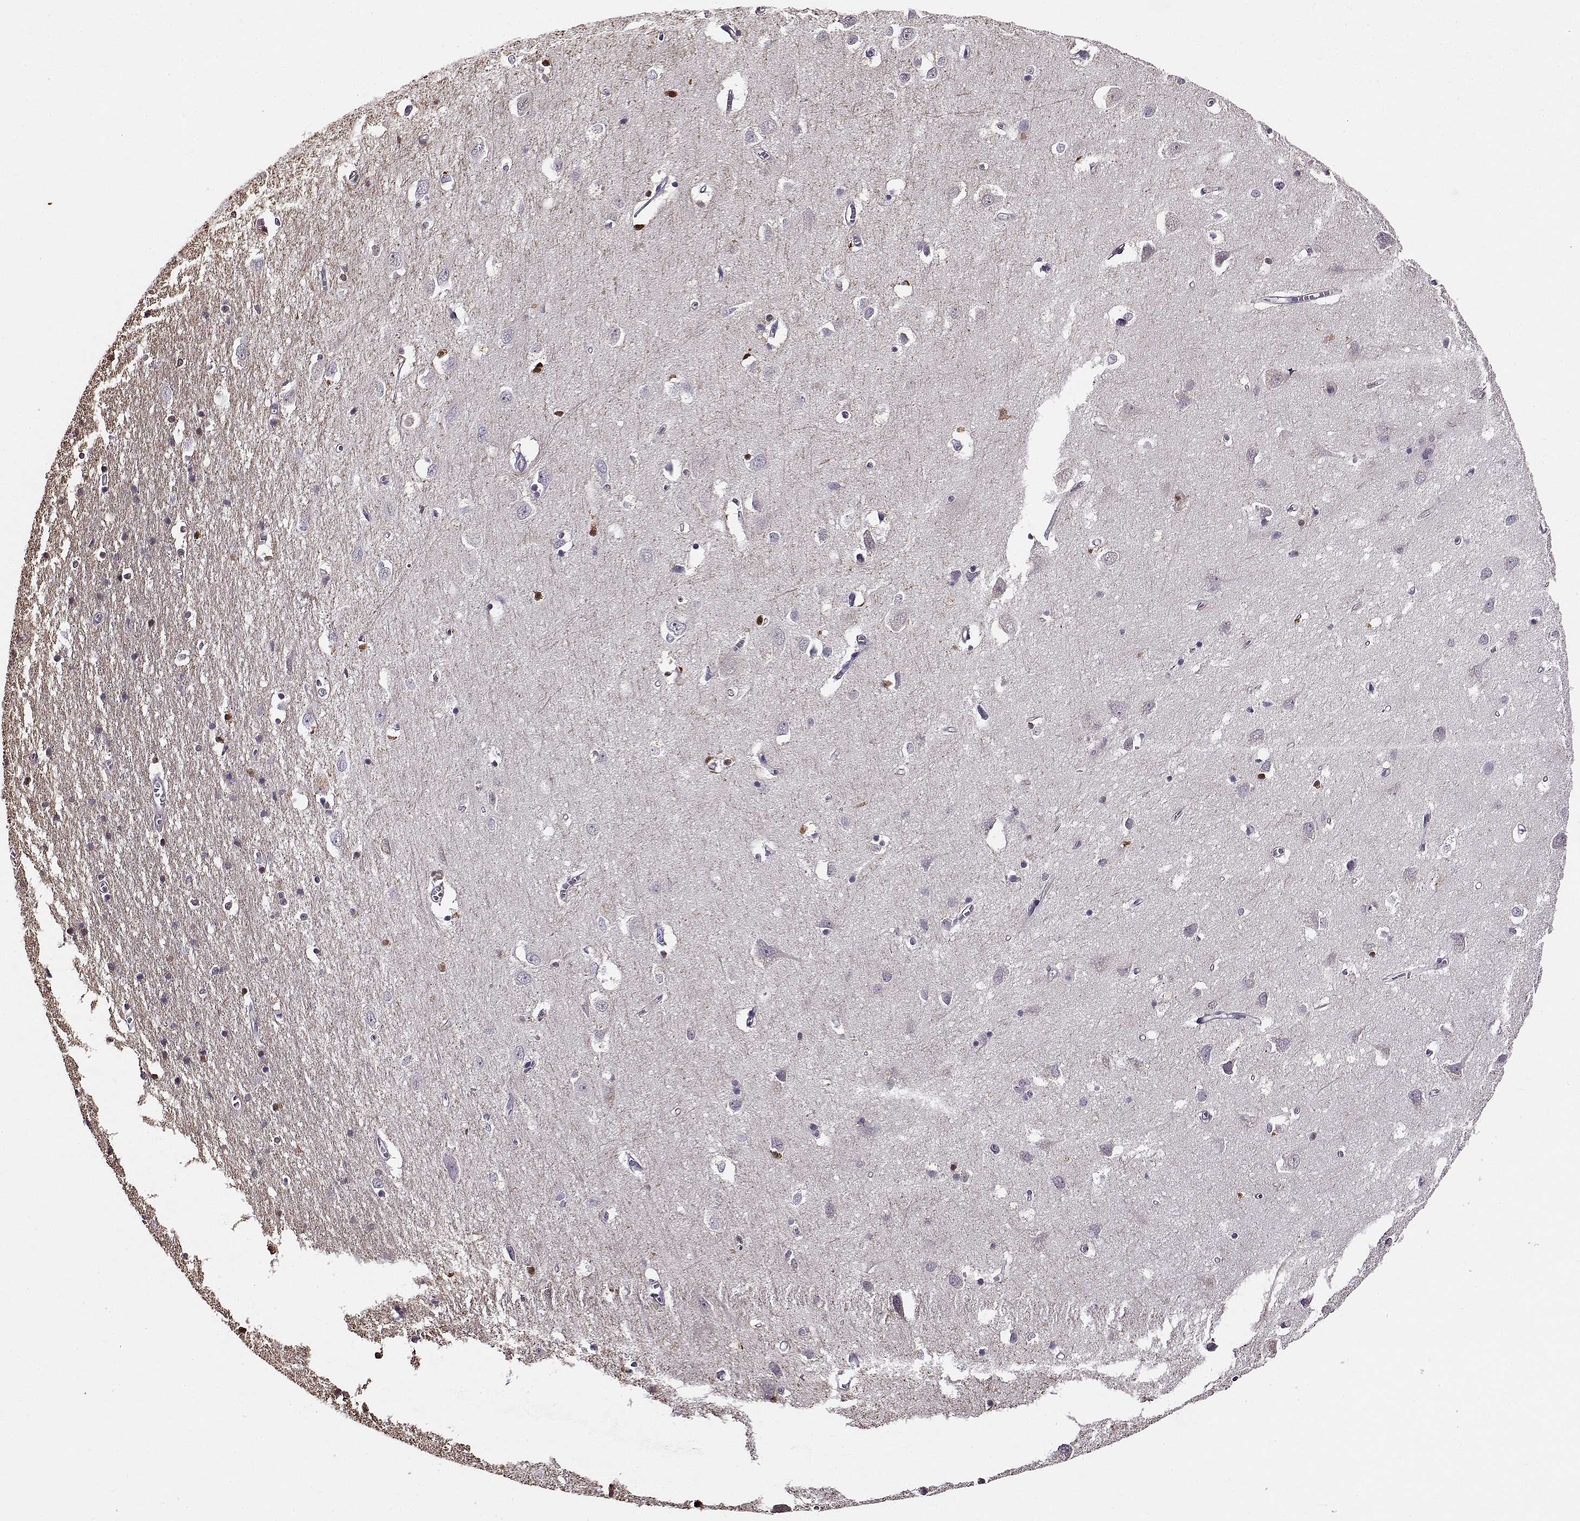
{"staining": {"intensity": "negative", "quantity": "none", "location": "none"}, "tissue": "cerebral cortex", "cell_type": "Endothelial cells", "image_type": "normal", "snomed": [{"axis": "morphology", "description": "Normal tissue, NOS"}, {"axis": "topography", "description": "Cerebral cortex"}], "caption": "Immunohistochemistry (IHC) histopathology image of unremarkable cerebral cortex stained for a protein (brown), which exhibits no staining in endothelial cells.", "gene": "UCP3", "patient": {"sex": "male", "age": 70}}